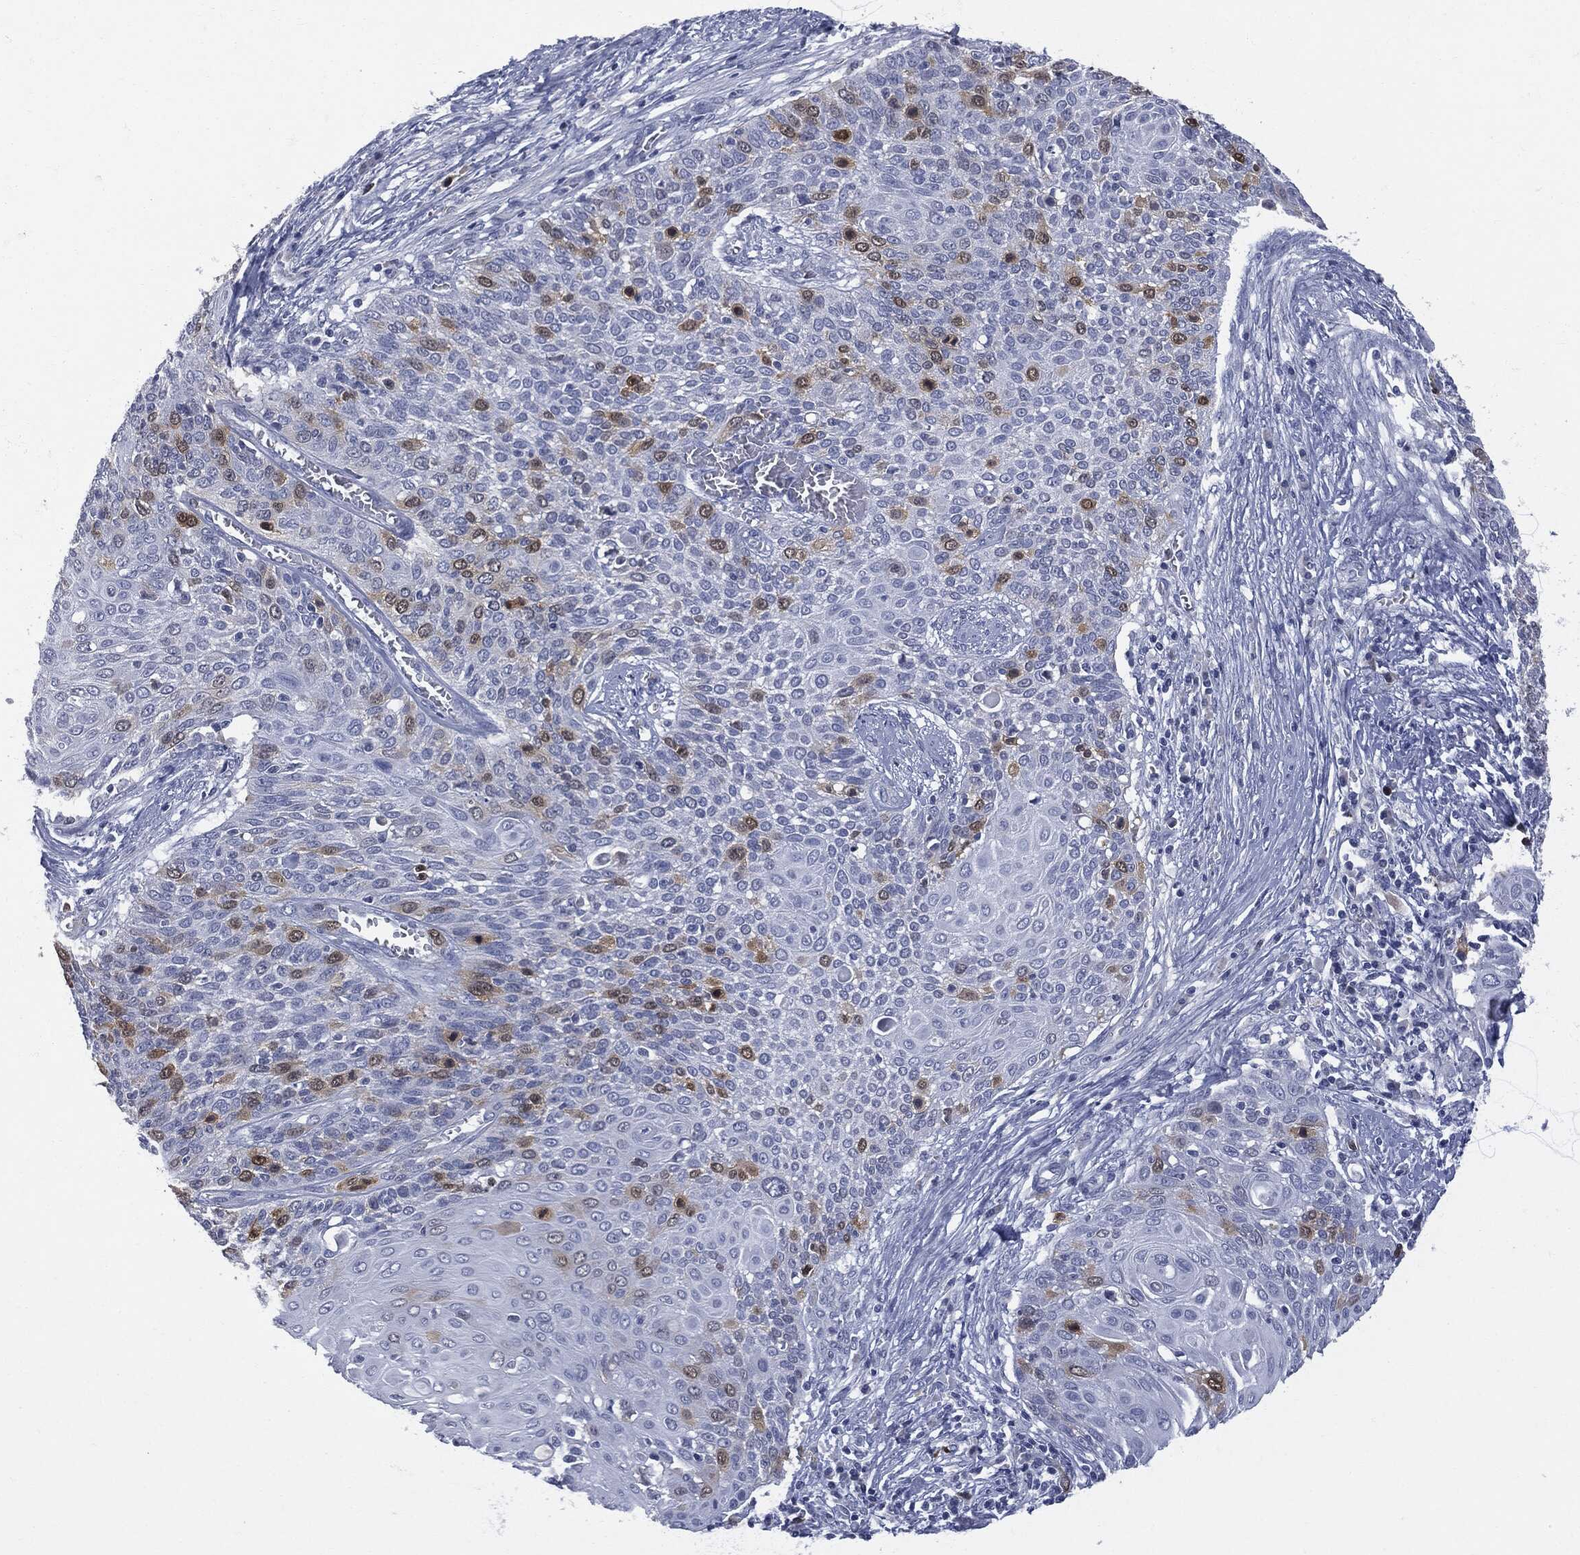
{"staining": {"intensity": "moderate", "quantity": "<25%", "location": "cytoplasmic/membranous"}, "tissue": "cervical cancer", "cell_type": "Tumor cells", "image_type": "cancer", "snomed": [{"axis": "morphology", "description": "Squamous cell carcinoma, NOS"}, {"axis": "topography", "description": "Cervix"}], "caption": "The image demonstrates a brown stain indicating the presence of a protein in the cytoplasmic/membranous of tumor cells in cervical squamous cell carcinoma.", "gene": "UBE2C", "patient": {"sex": "female", "age": 39}}